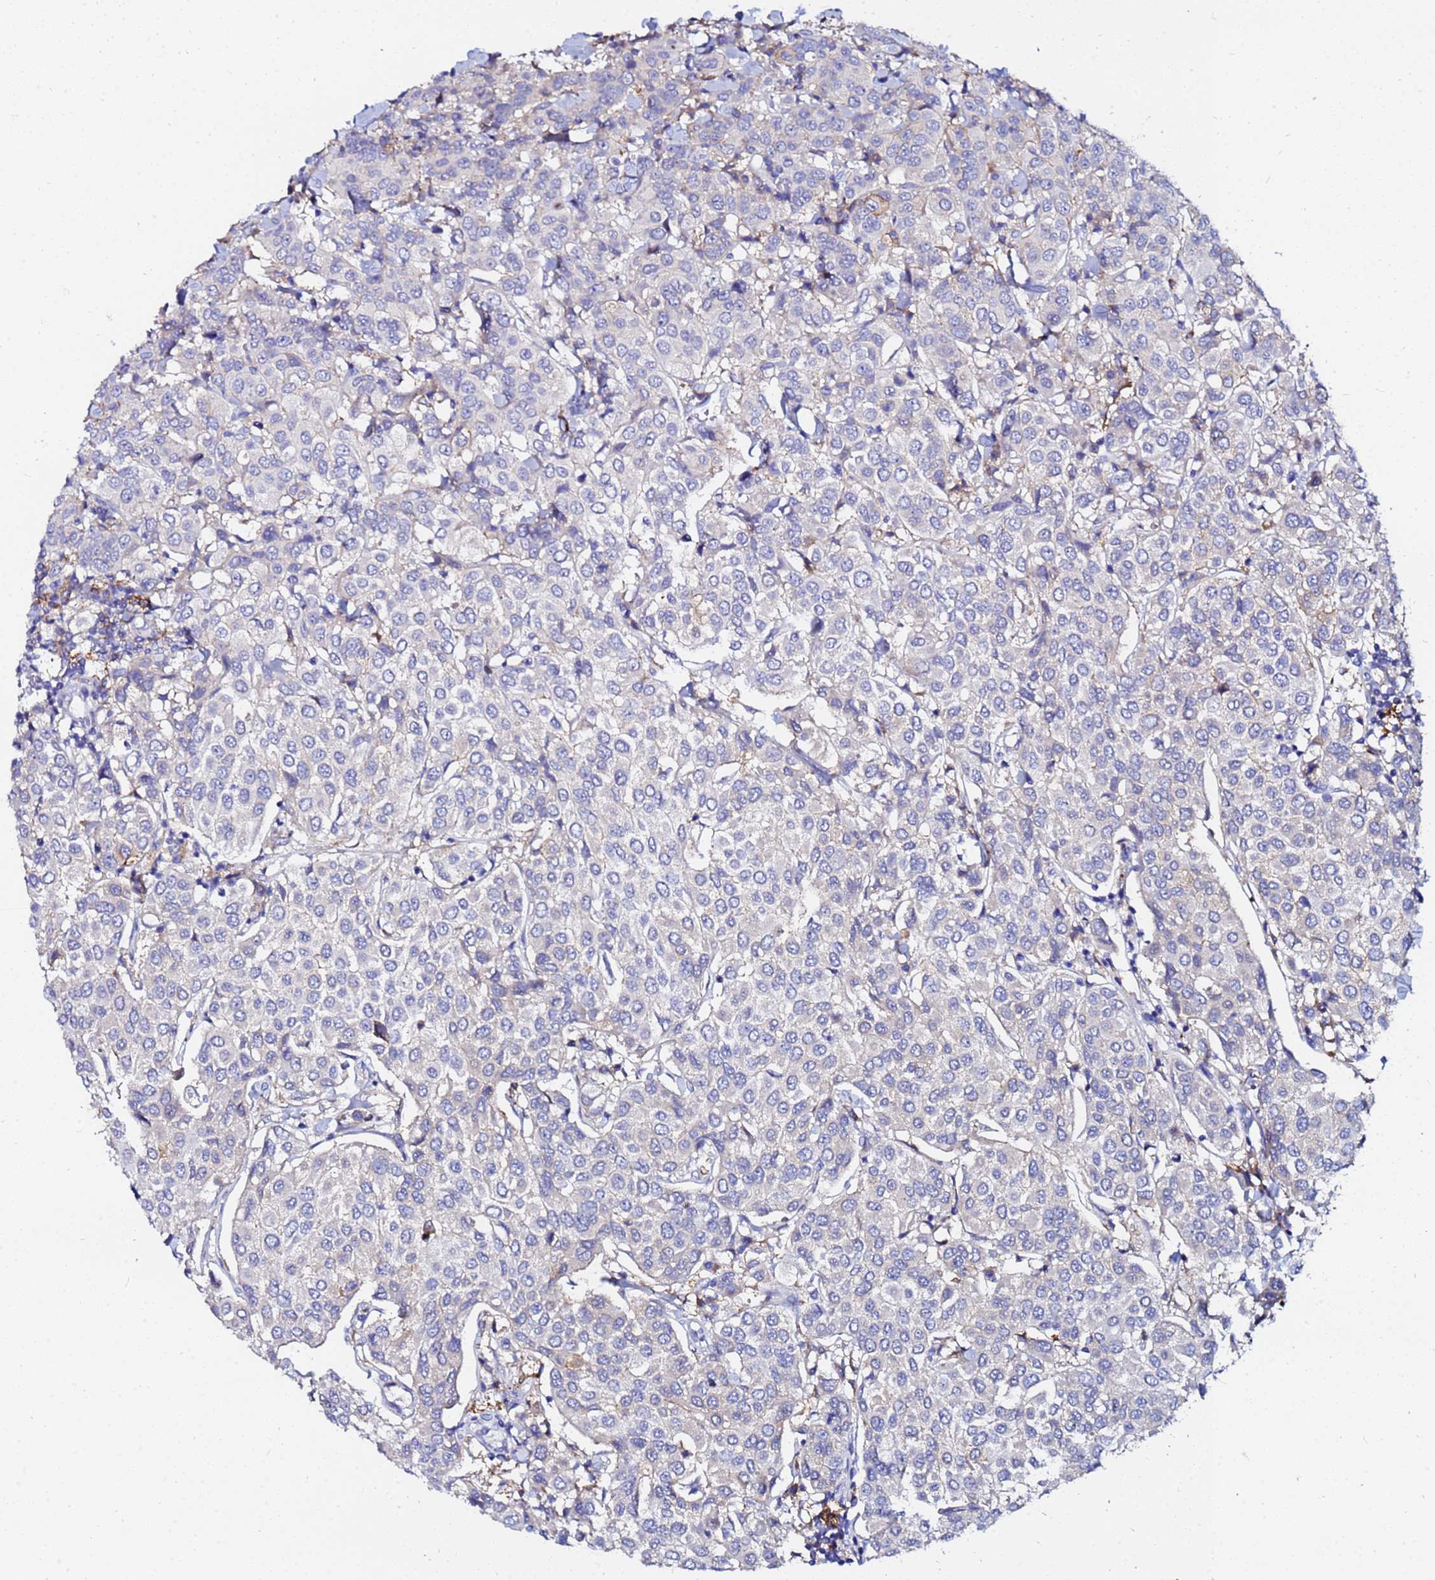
{"staining": {"intensity": "negative", "quantity": "none", "location": "none"}, "tissue": "breast cancer", "cell_type": "Tumor cells", "image_type": "cancer", "snomed": [{"axis": "morphology", "description": "Duct carcinoma"}, {"axis": "topography", "description": "Breast"}], "caption": "Immunohistochemistry histopathology image of neoplastic tissue: breast cancer (invasive ductal carcinoma) stained with DAB (3,3'-diaminobenzidine) reveals no significant protein expression in tumor cells.", "gene": "BASP1", "patient": {"sex": "female", "age": 55}}